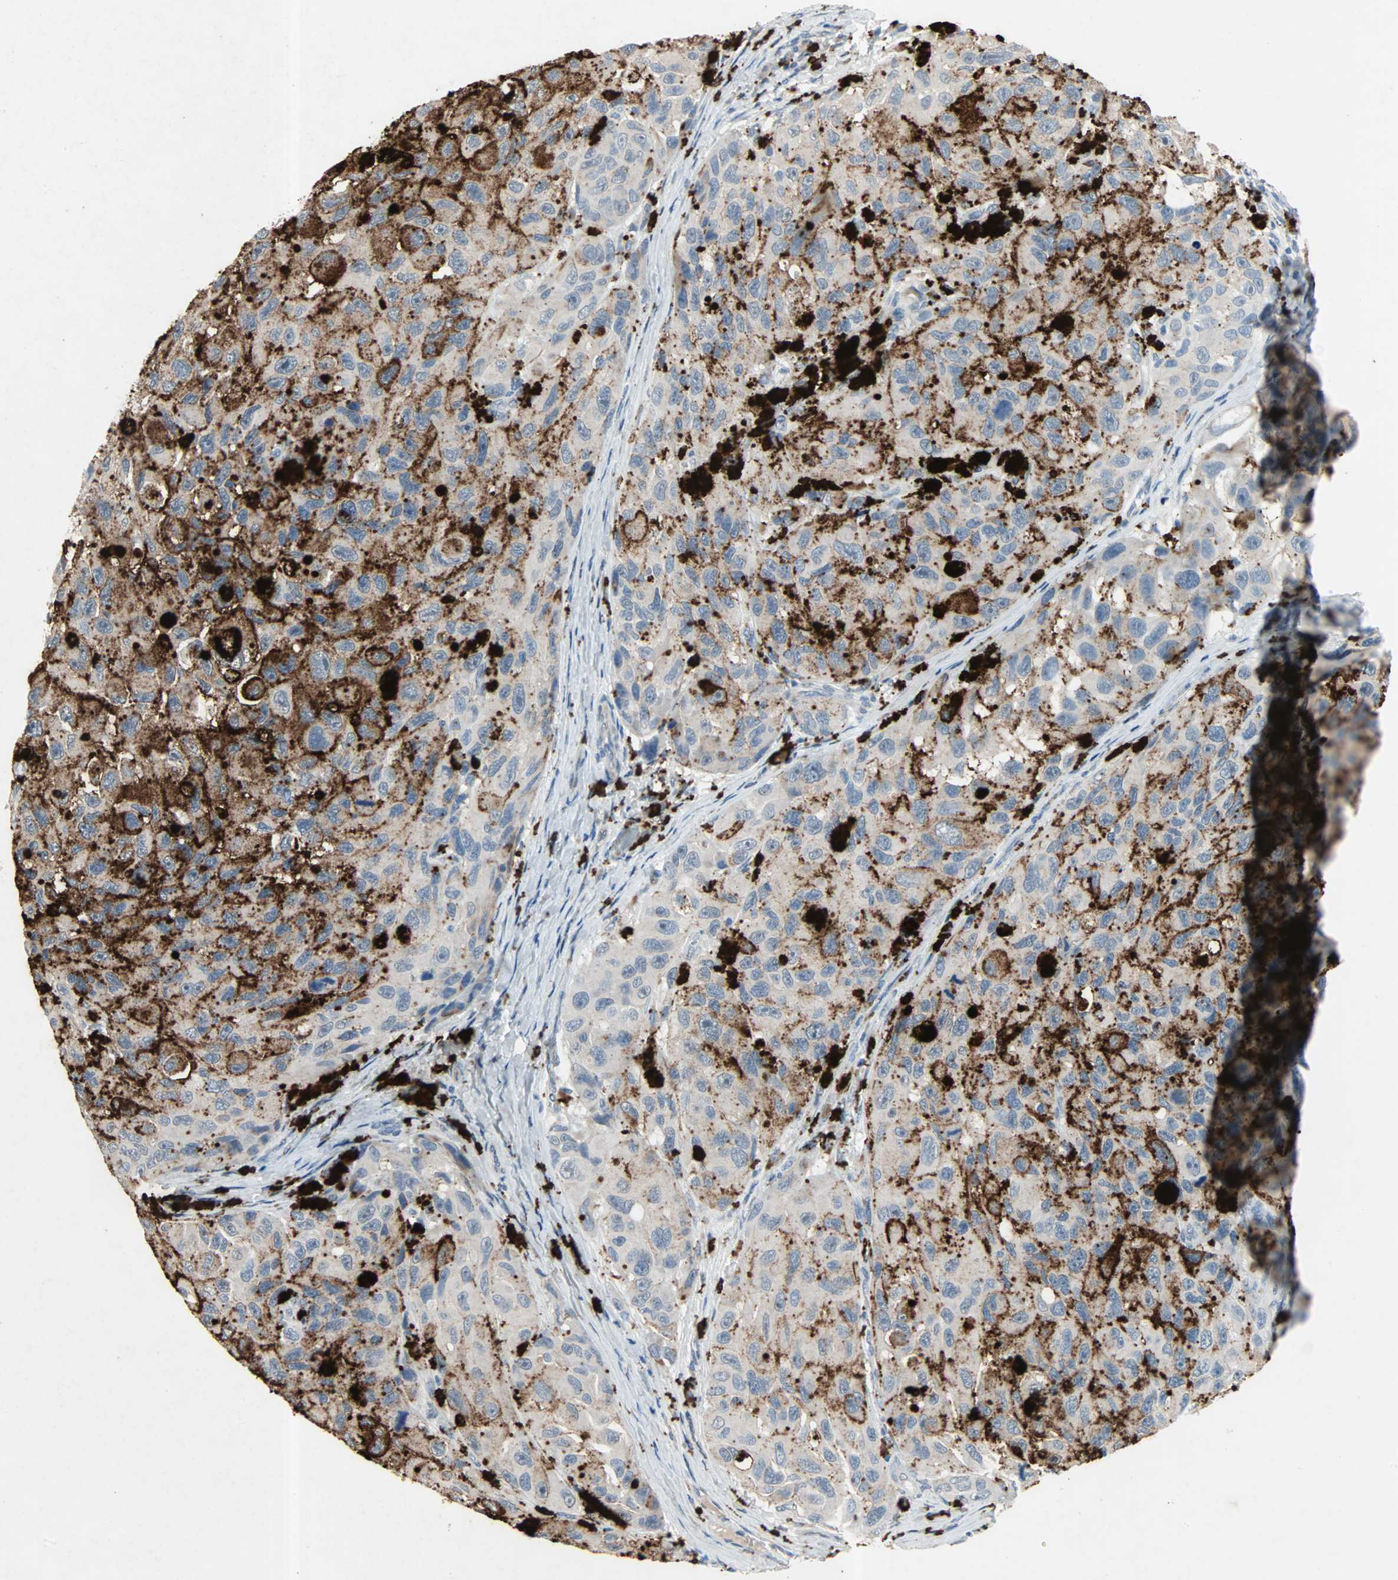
{"staining": {"intensity": "negative", "quantity": "none", "location": "none"}, "tissue": "melanoma", "cell_type": "Tumor cells", "image_type": "cancer", "snomed": [{"axis": "morphology", "description": "Malignant melanoma, NOS"}, {"axis": "topography", "description": "Skin"}], "caption": "Tumor cells show no significant protein positivity in malignant melanoma.", "gene": "PCDHB2", "patient": {"sex": "female", "age": 73}}